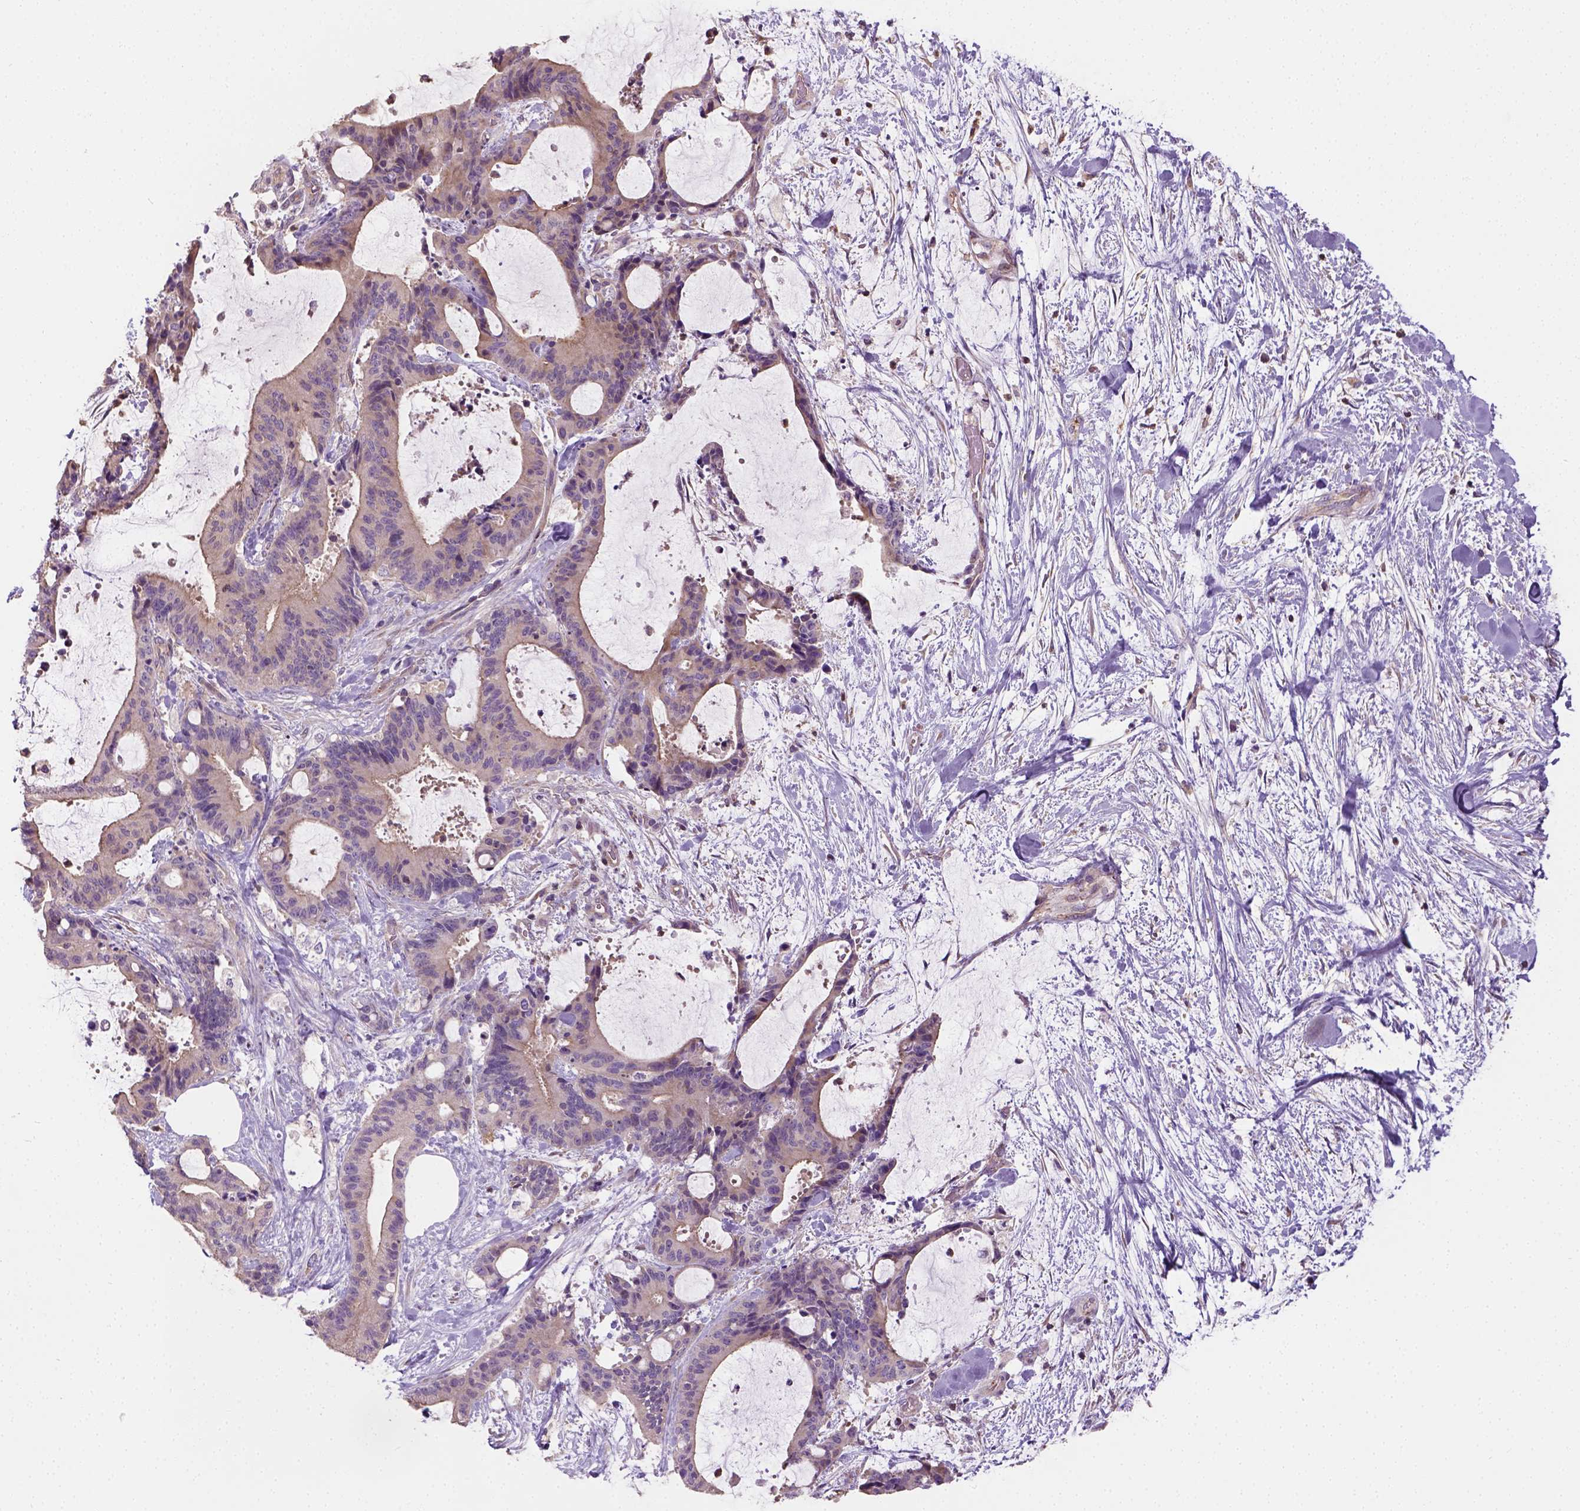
{"staining": {"intensity": "moderate", "quantity": "<25%", "location": "cytoplasmic/membranous"}, "tissue": "liver cancer", "cell_type": "Tumor cells", "image_type": "cancer", "snomed": [{"axis": "morphology", "description": "Cholangiocarcinoma"}, {"axis": "topography", "description": "Liver"}], "caption": "This histopathology image displays immunohistochemistry staining of liver cancer, with low moderate cytoplasmic/membranous staining in about <25% of tumor cells.", "gene": "CRACR2A", "patient": {"sex": "female", "age": 73}}